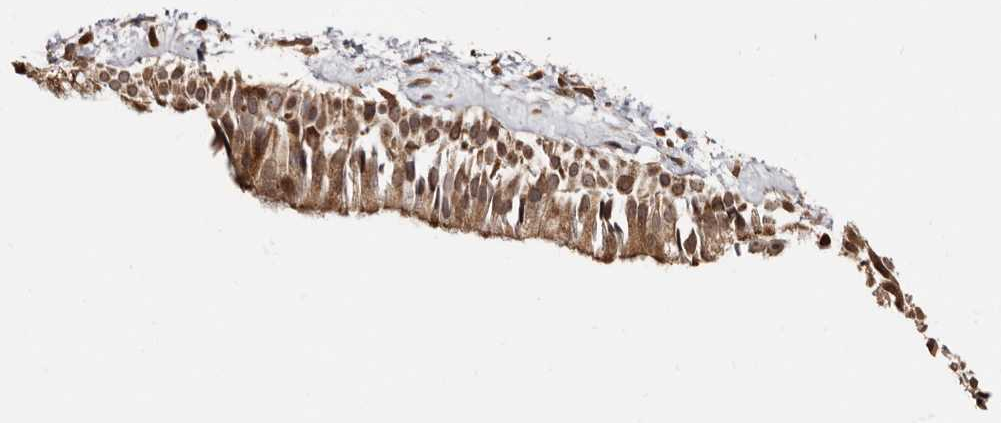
{"staining": {"intensity": "moderate", "quantity": ">75%", "location": "cytoplasmic/membranous"}, "tissue": "nasopharynx", "cell_type": "Respiratory epithelial cells", "image_type": "normal", "snomed": [{"axis": "morphology", "description": "Normal tissue, NOS"}, {"axis": "topography", "description": "Nasopharynx"}], "caption": "The image demonstrates immunohistochemical staining of normal nasopharynx. There is moderate cytoplasmic/membranous staining is present in approximately >75% of respiratory epithelial cells.", "gene": "CCDC190", "patient": {"sex": "male", "age": 22}}